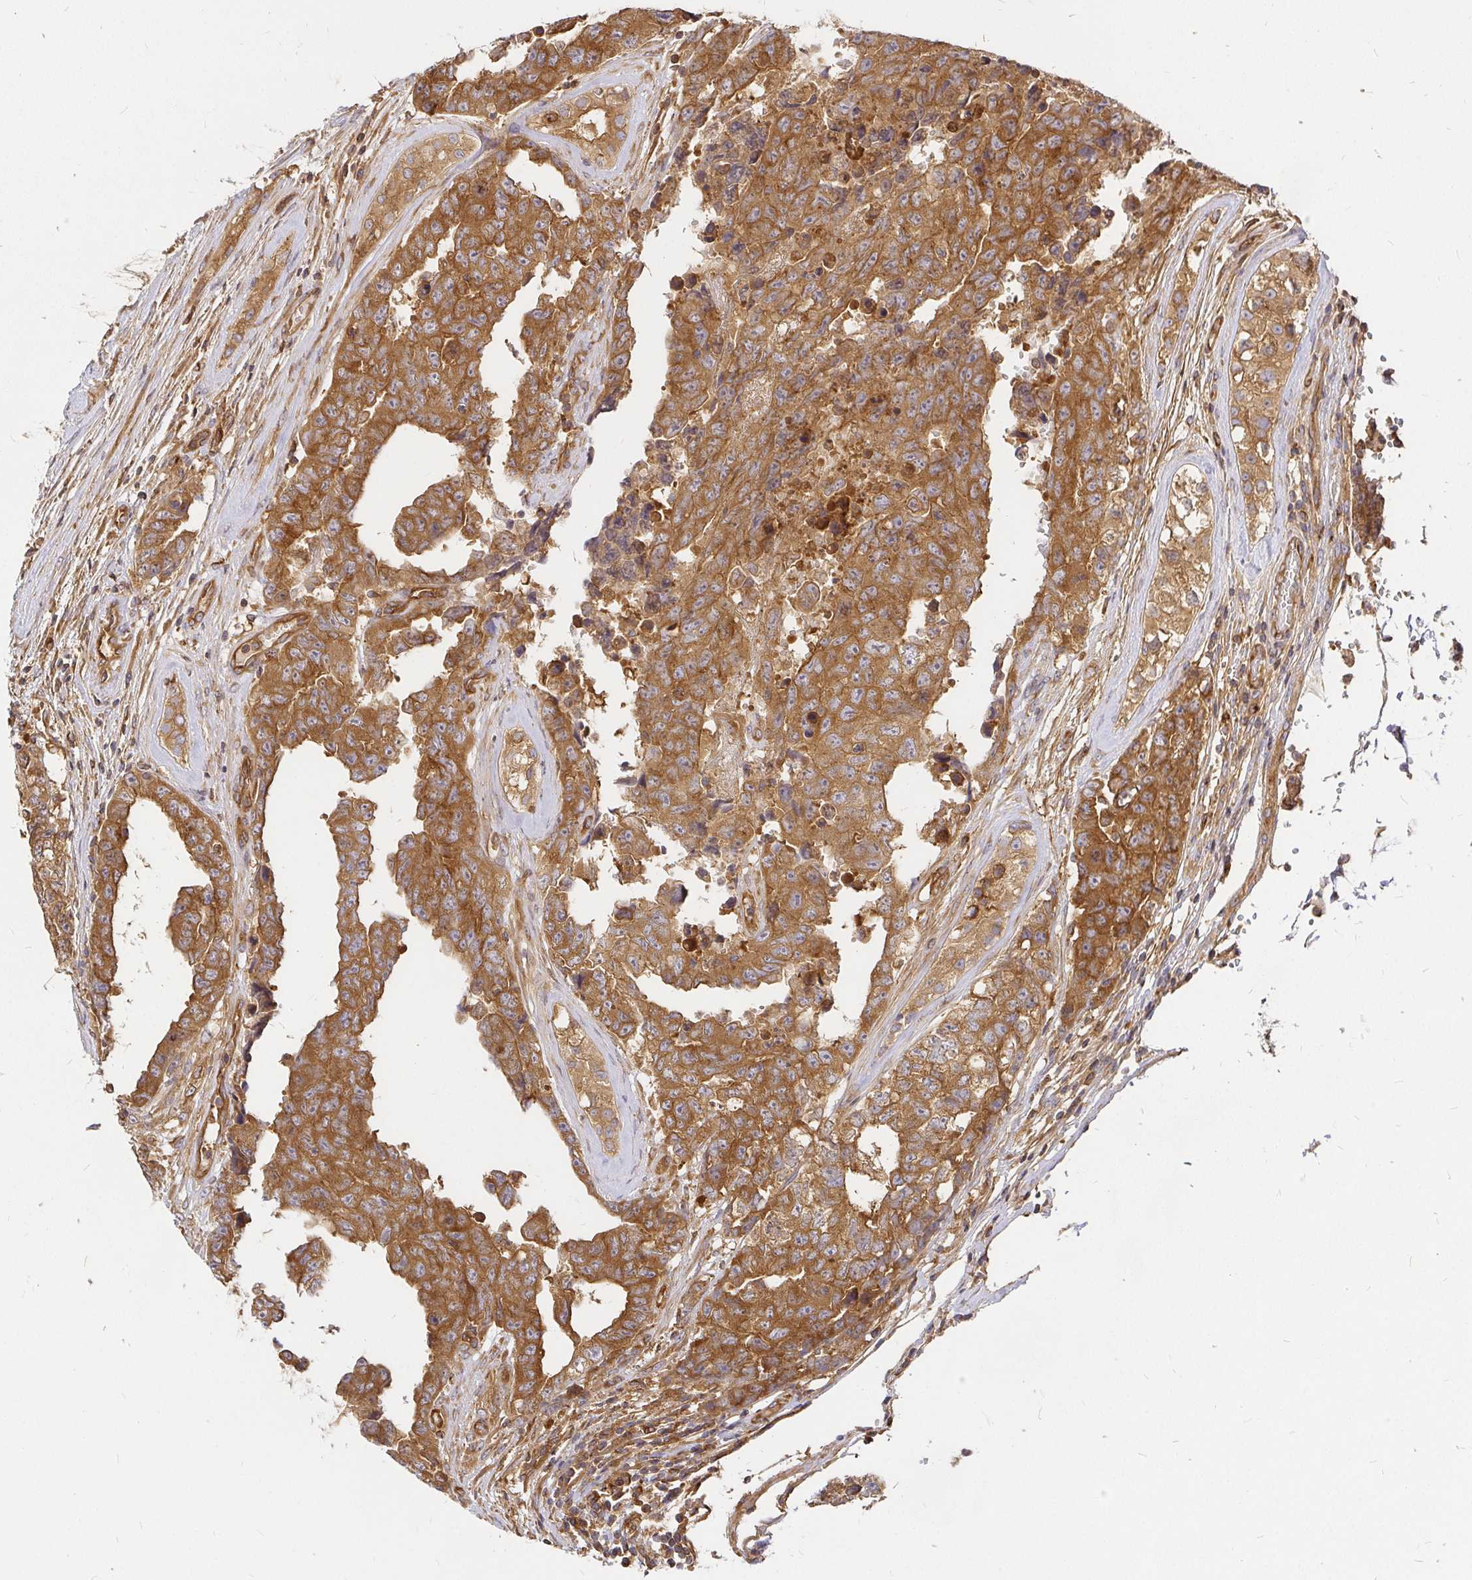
{"staining": {"intensity": "moderate", "quantity": ">75%", "location": "cytoplasmic/membranous"}, "tissue": "testis cancer", "cell_type": "Tumor cells", "image_type": "cancer", "snomed": [{"axis": "morphology", "description": "Normal tissue, NOS"}, {"axis": "morphology", "description": "Carcinoma, Embryonal, NOS"}, {"axis": "topography", "description": "Testis"}, {"axis": "topography", "description": "Epididymis"}], "caption": "Testis cancer (embryonal carcinoma) stained for a protein demonstrates moderate cytoplasmic/membranous positivity in tumor cells.", "gene": "KIF5B", "patient": {"sex": "male", "age": 25}}